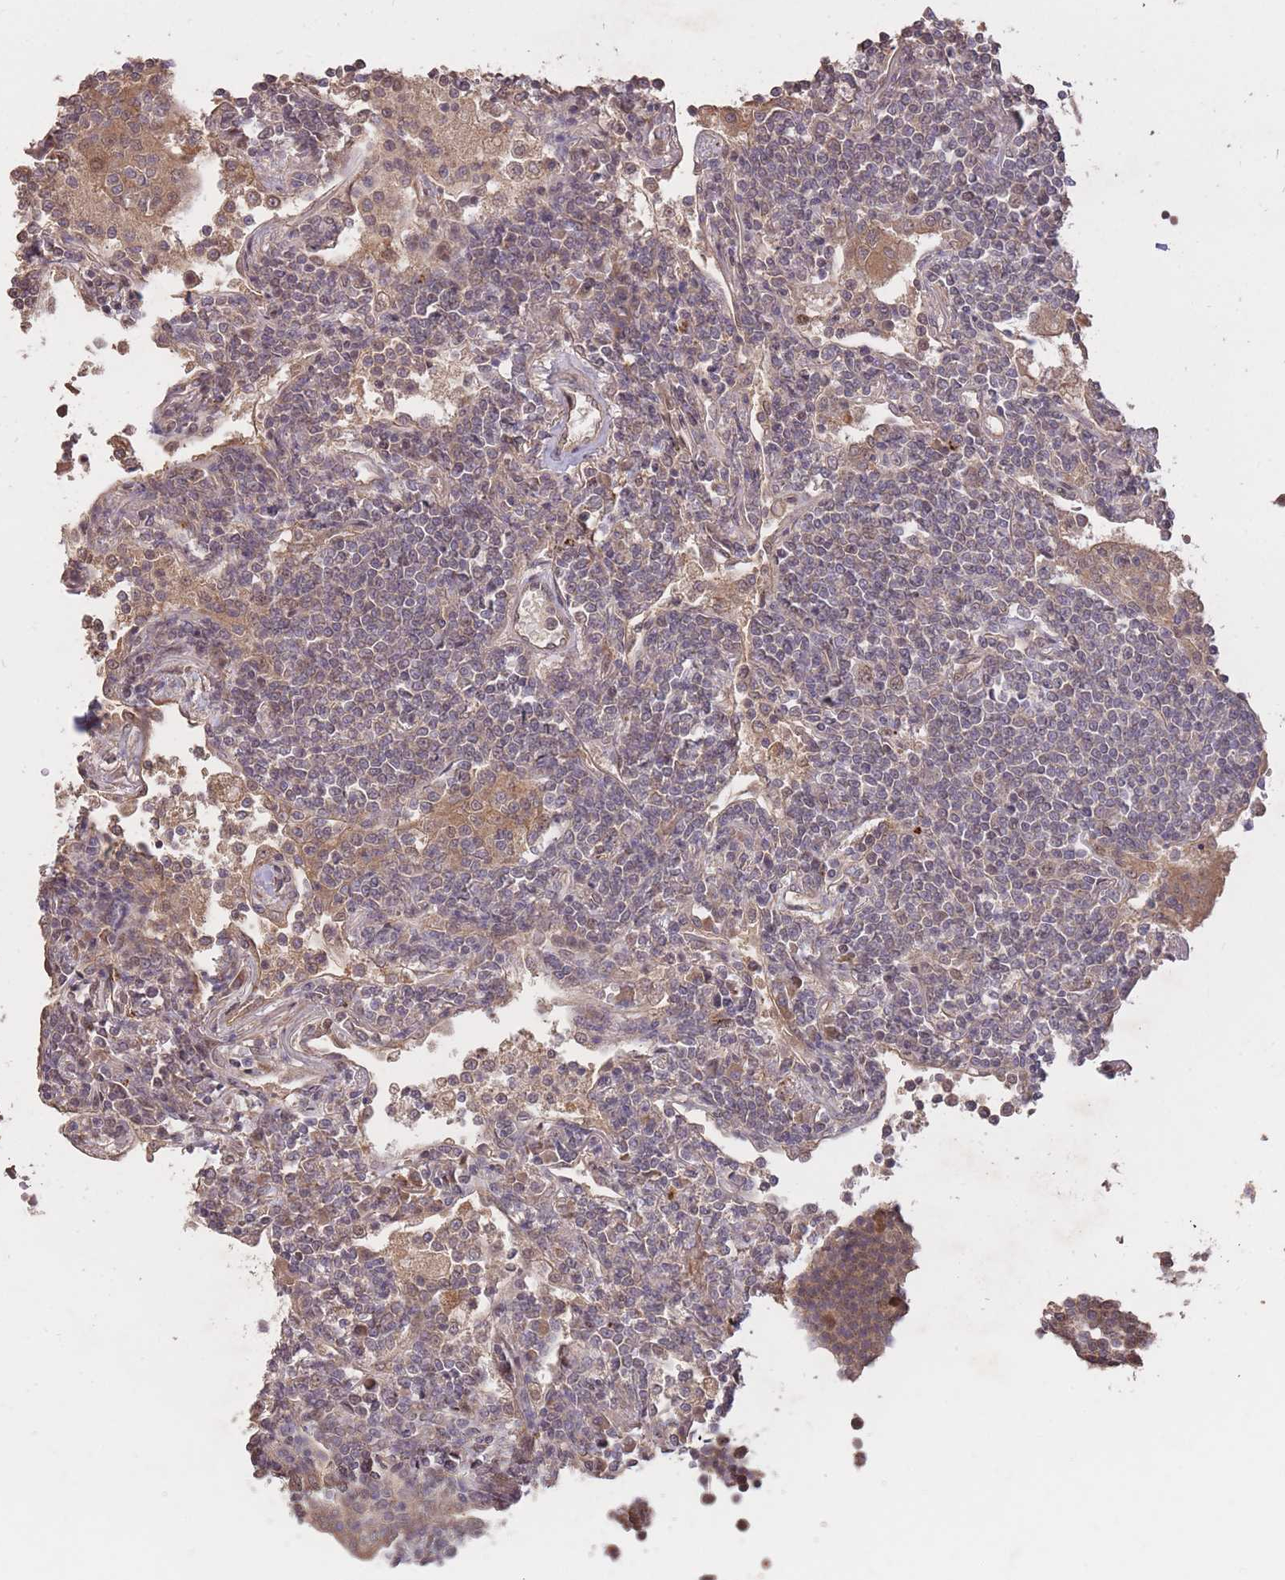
{"staining": {"intensity": "moderate", "quantity": "25%-75%", "location": "cytoplasmic/membranous,nuclear"}, "tissue": "lymphoma", "cell_type": "Tumor cells", "image_type": "cancer", "snomed": [{"axis": "morphology", "description": "Malignant lymphoma, non-Hodgkin's type, Low grade"}, {"axis": "topography", "description": "Lymph node"}], "caption": "Brown immunohistochemical staining in low-grade malignant lymphoma, non-Hodgkin's type exhibits moderate cytoplasmic/membranous and nuclear expression in approximately 25%-75% of tumor cells.", "gene": "RGS14", "patient": {"sex": "female", "age": 67}}